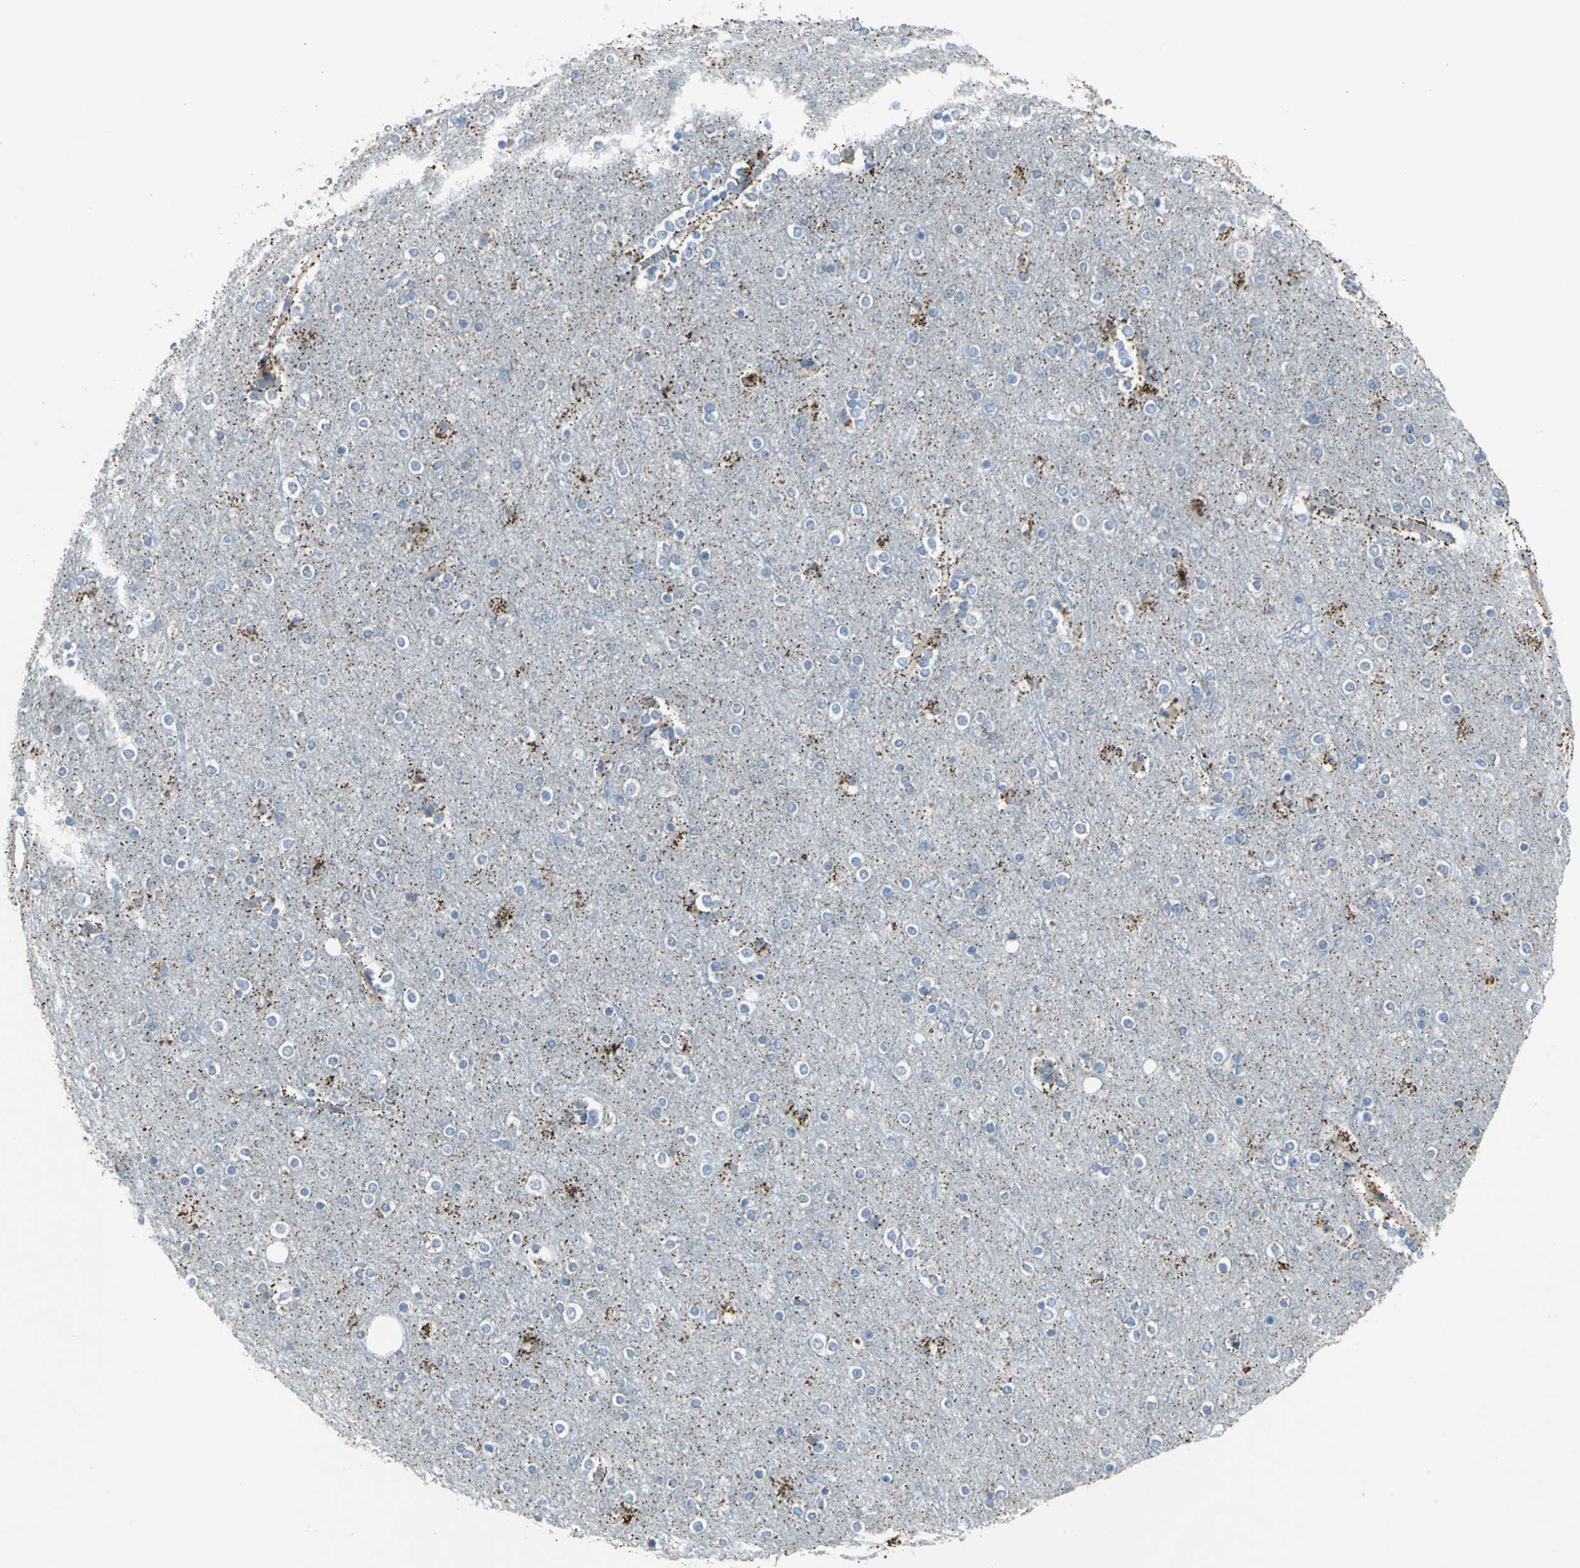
{"staining": {"intensity": "weak", "quantity": "25%-75%", "location": "cytoplasmic/membranous"}, "tissue": "cerebral cortex", "cell_type": "Endothelial cells", "image_type": "normal", "snomed": [{"axis": "morphology", "description": "Normal tissue, NOS"}, {"axis": "topography", "description": "Cerebral cortex"}], "caption": "Immunohistochemical staining of benign human cerebral cortex reveals 25%-75% levels of weak cytoplasmic/membranous protein expression in about 25%-75% of endothelial cells.", "gene": "SPPL2B", "patient": {"sex": "female", "age": 54}}